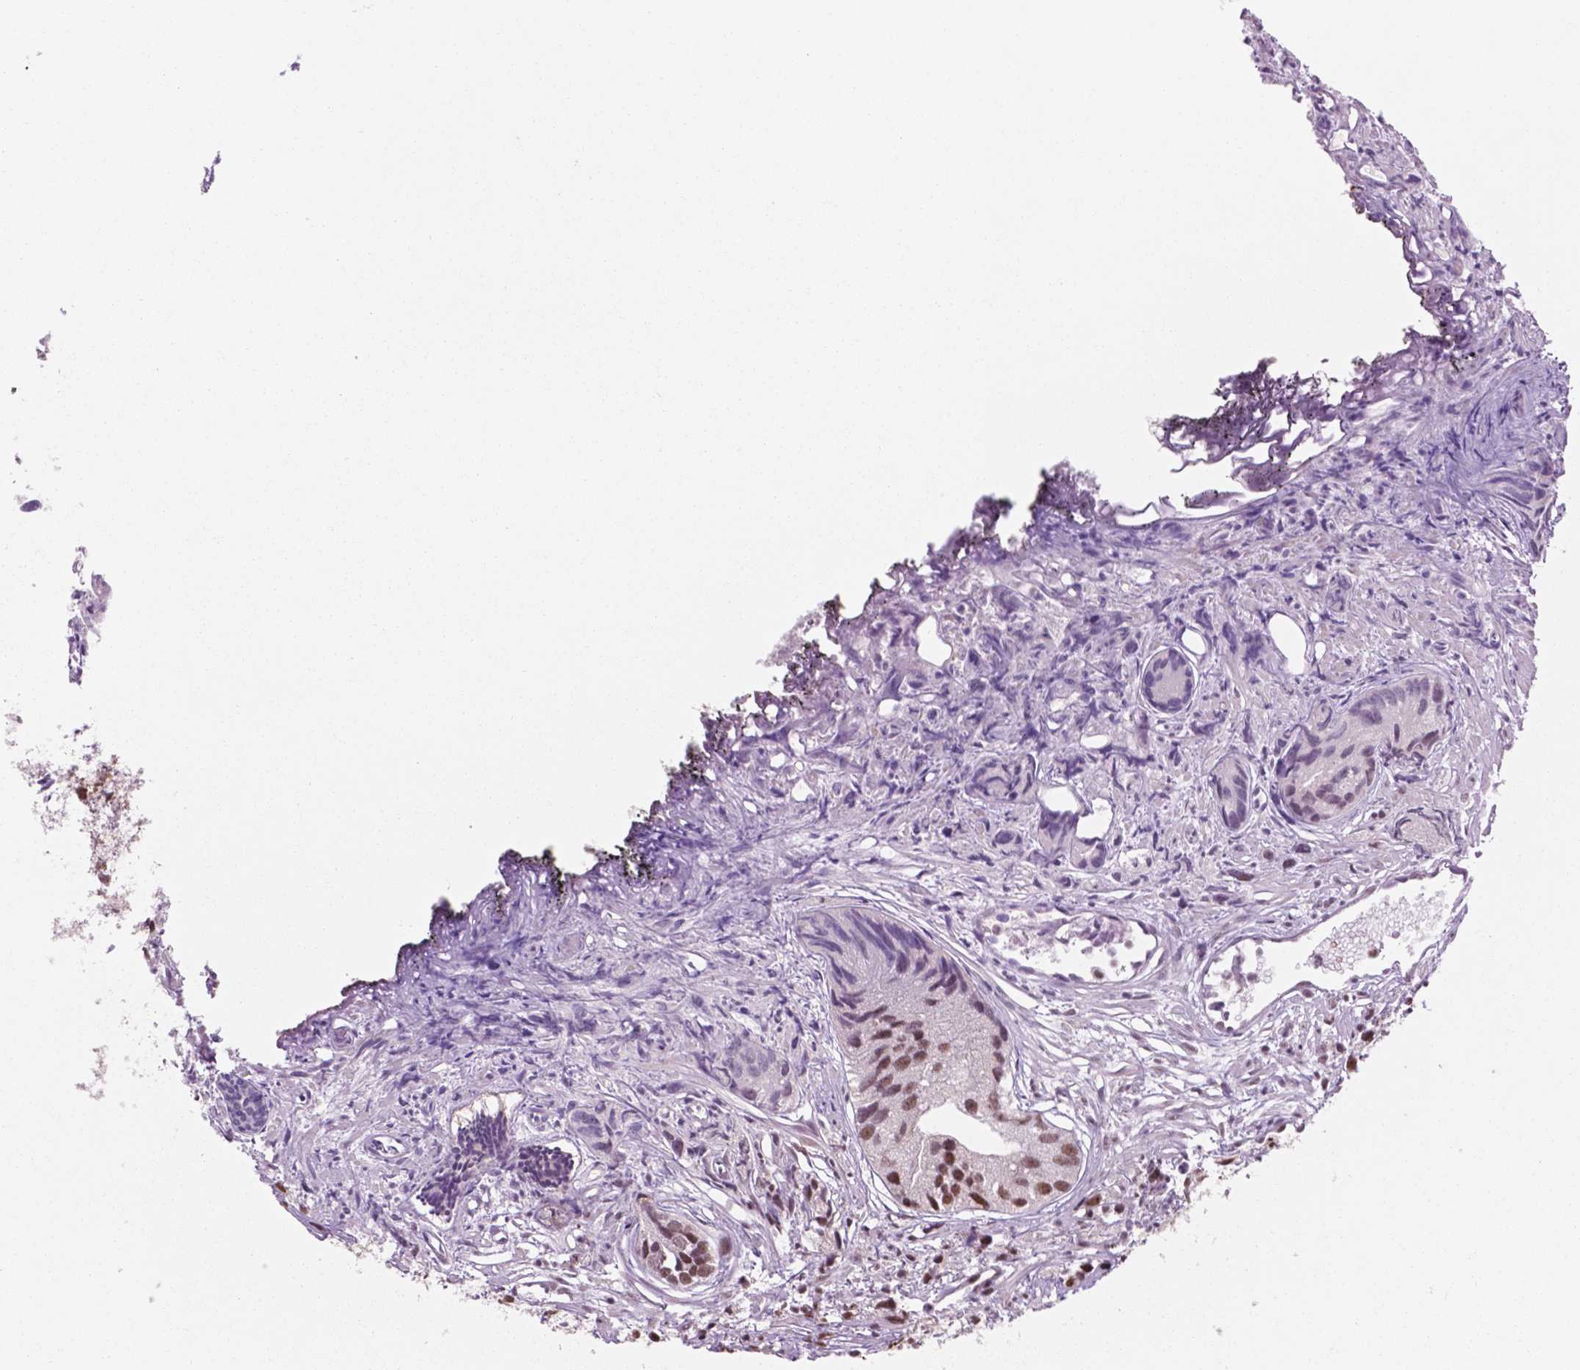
{"staining": {"intensity": "moderate", "quantity": ">75%", "location": "nuclear"}, "tissue": "prostate cancer", "cell_type": "Tumor cells", "image_type": "cancer", "snomed": [{"axis": "morphology", "description": "Adenocarcinoma, High grade"}, {"axis": "topography", "description": "Prostate"}], "caption": "About >75% of tumor cells in human prostate adenocarcinoma (high-grade) demonstrate moderate nuclear protein positivity as visualized by brown immunohistochemical staining.", "gene": "POLR2E", "patient": {"sex": "male", "age": 68}}